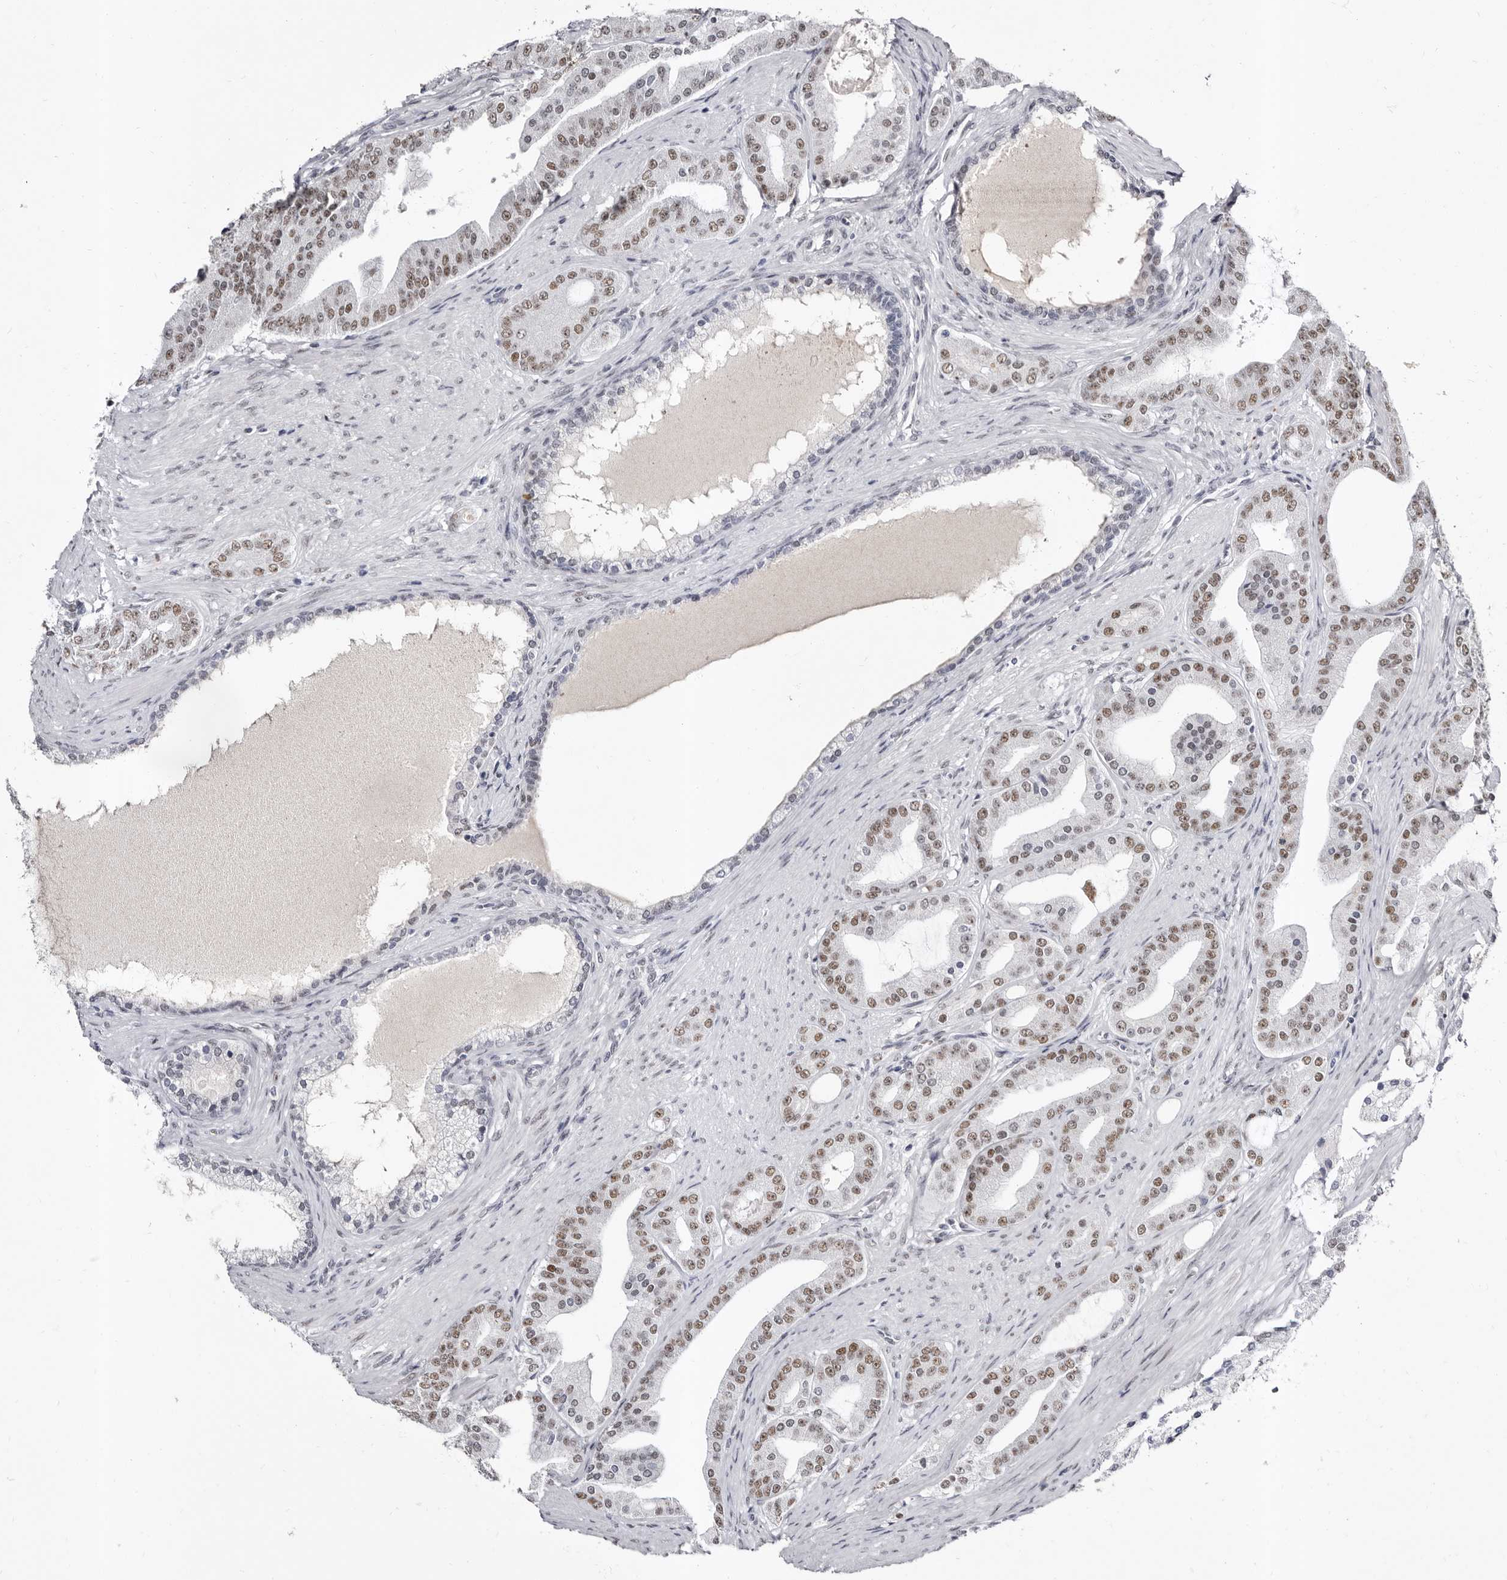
{"staining": {"intensity": "weak", "quantity": ">75%", "location": "nuclear"}, "tissue": "prostate cancer", "cell_type": "Tumor cells", "image_type": "cancer", "snomed": [{"axis": "morphology", "description": "Adenocarcinoma, High grade"}, {"axis": "topography", "description": "Prostate"}], "caption": "The histopathology image shows immunohistochemical staining of prostate high-grade adenocarcinoma. There is weak nuclear positivity is identified in approximately >75% of tumor cells. Immunohistochemistry stains the protein of interest in brown and the nuclei are stained blue.", "gene": "ZNF326", "patient": {"sex": "male", "age": 60}}